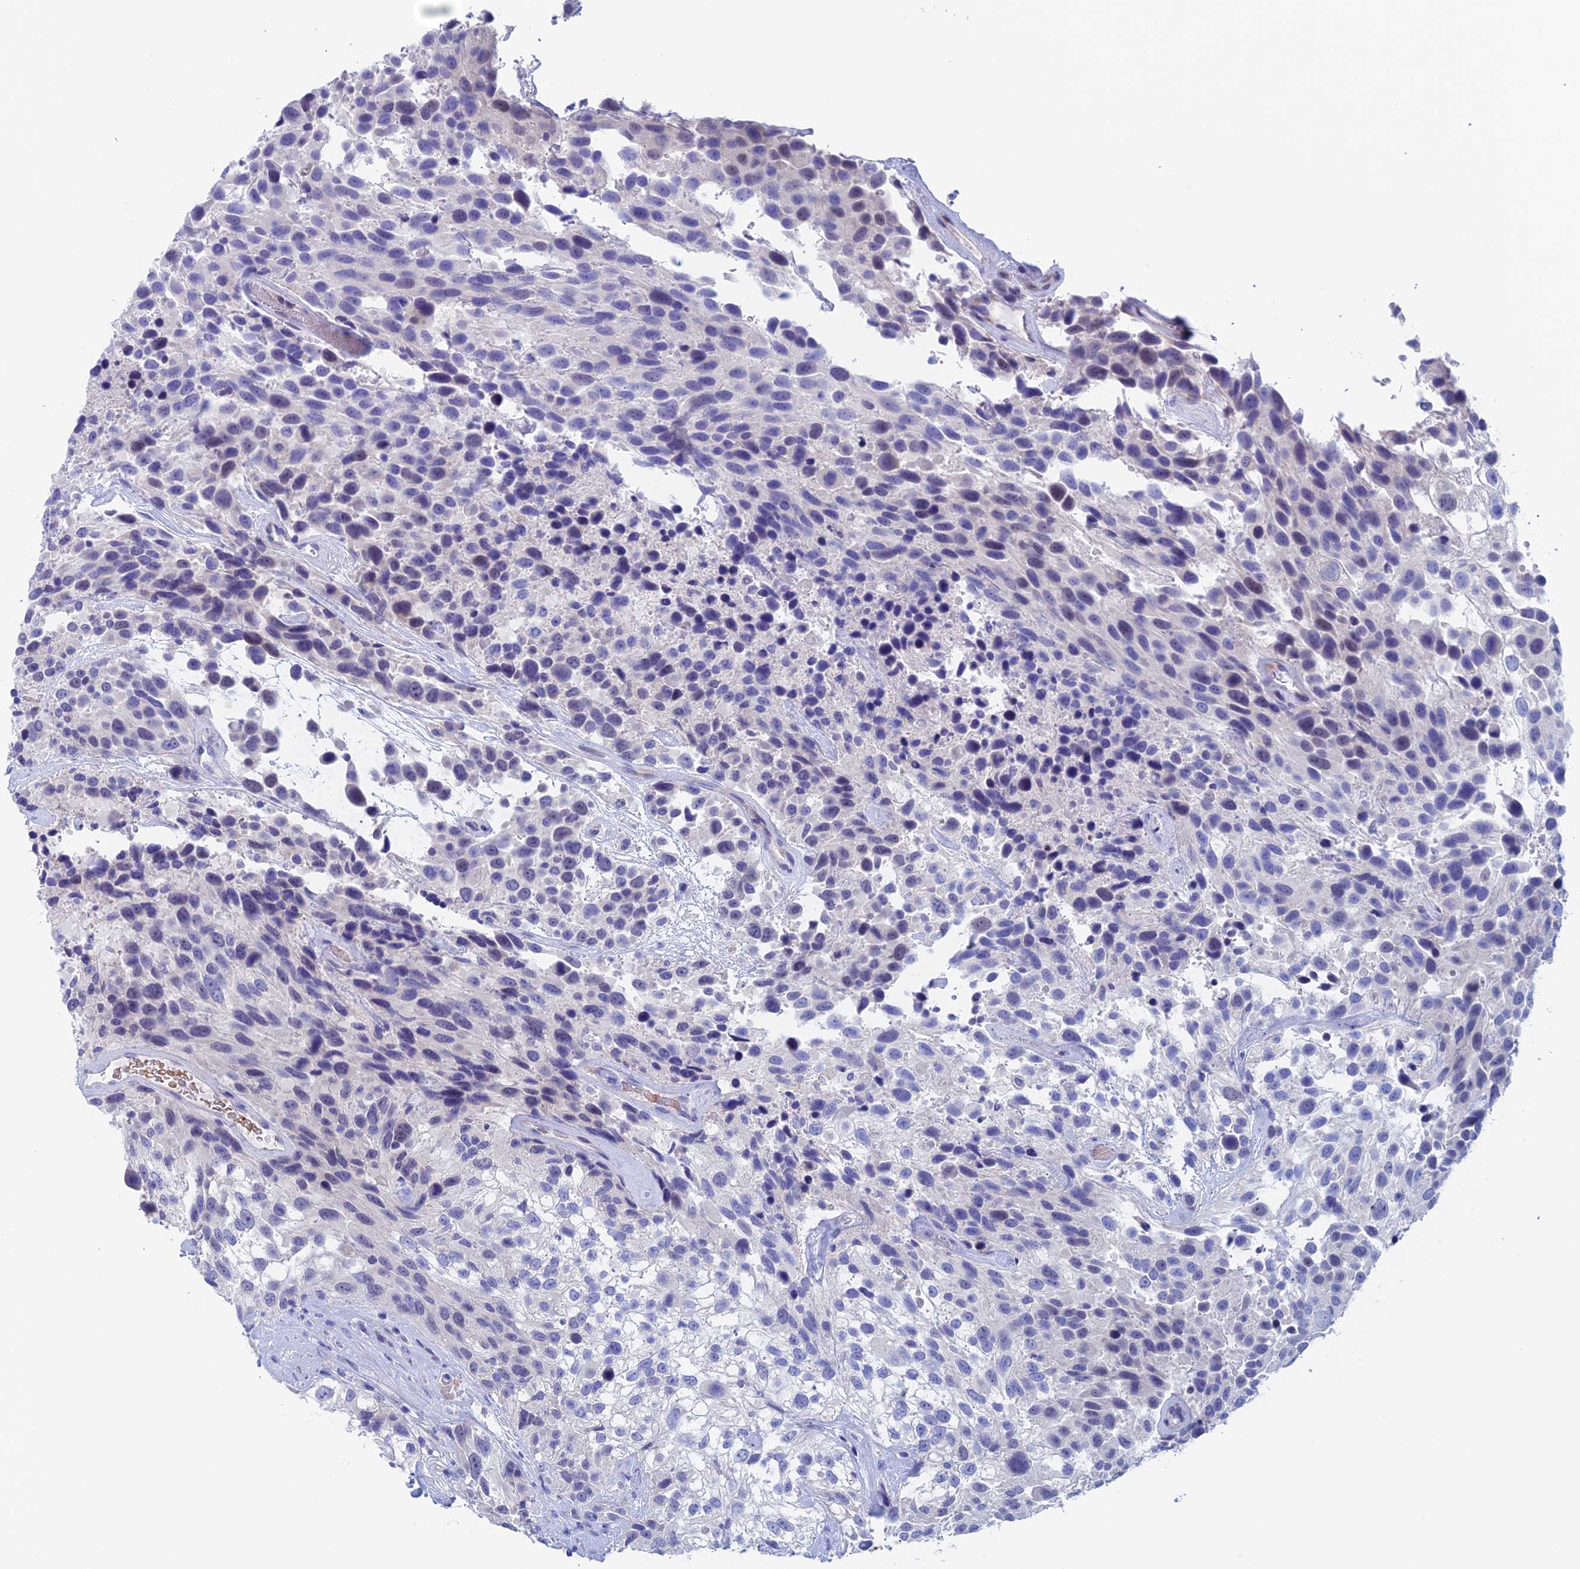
{"staining": {"intensity": "negative", "quantity": "none", "location": "none"}, "tissue": "urothelial cancer", "cell_type": "Tumor cells", "image_type": "cancer", "snomed": [{"axis": "morphology", "description": "Urothelial carcinoma, High grade"}, {"axis": "topography", "description": "Urinary bladder"}], "caption": "DAB immunohistochemical staining of human high-grade urothelial carcinoma reveals no significant positivity in tumor cells.", "gene": "PSMC3IP", "patient": {"sex": "female", "age": 70}}